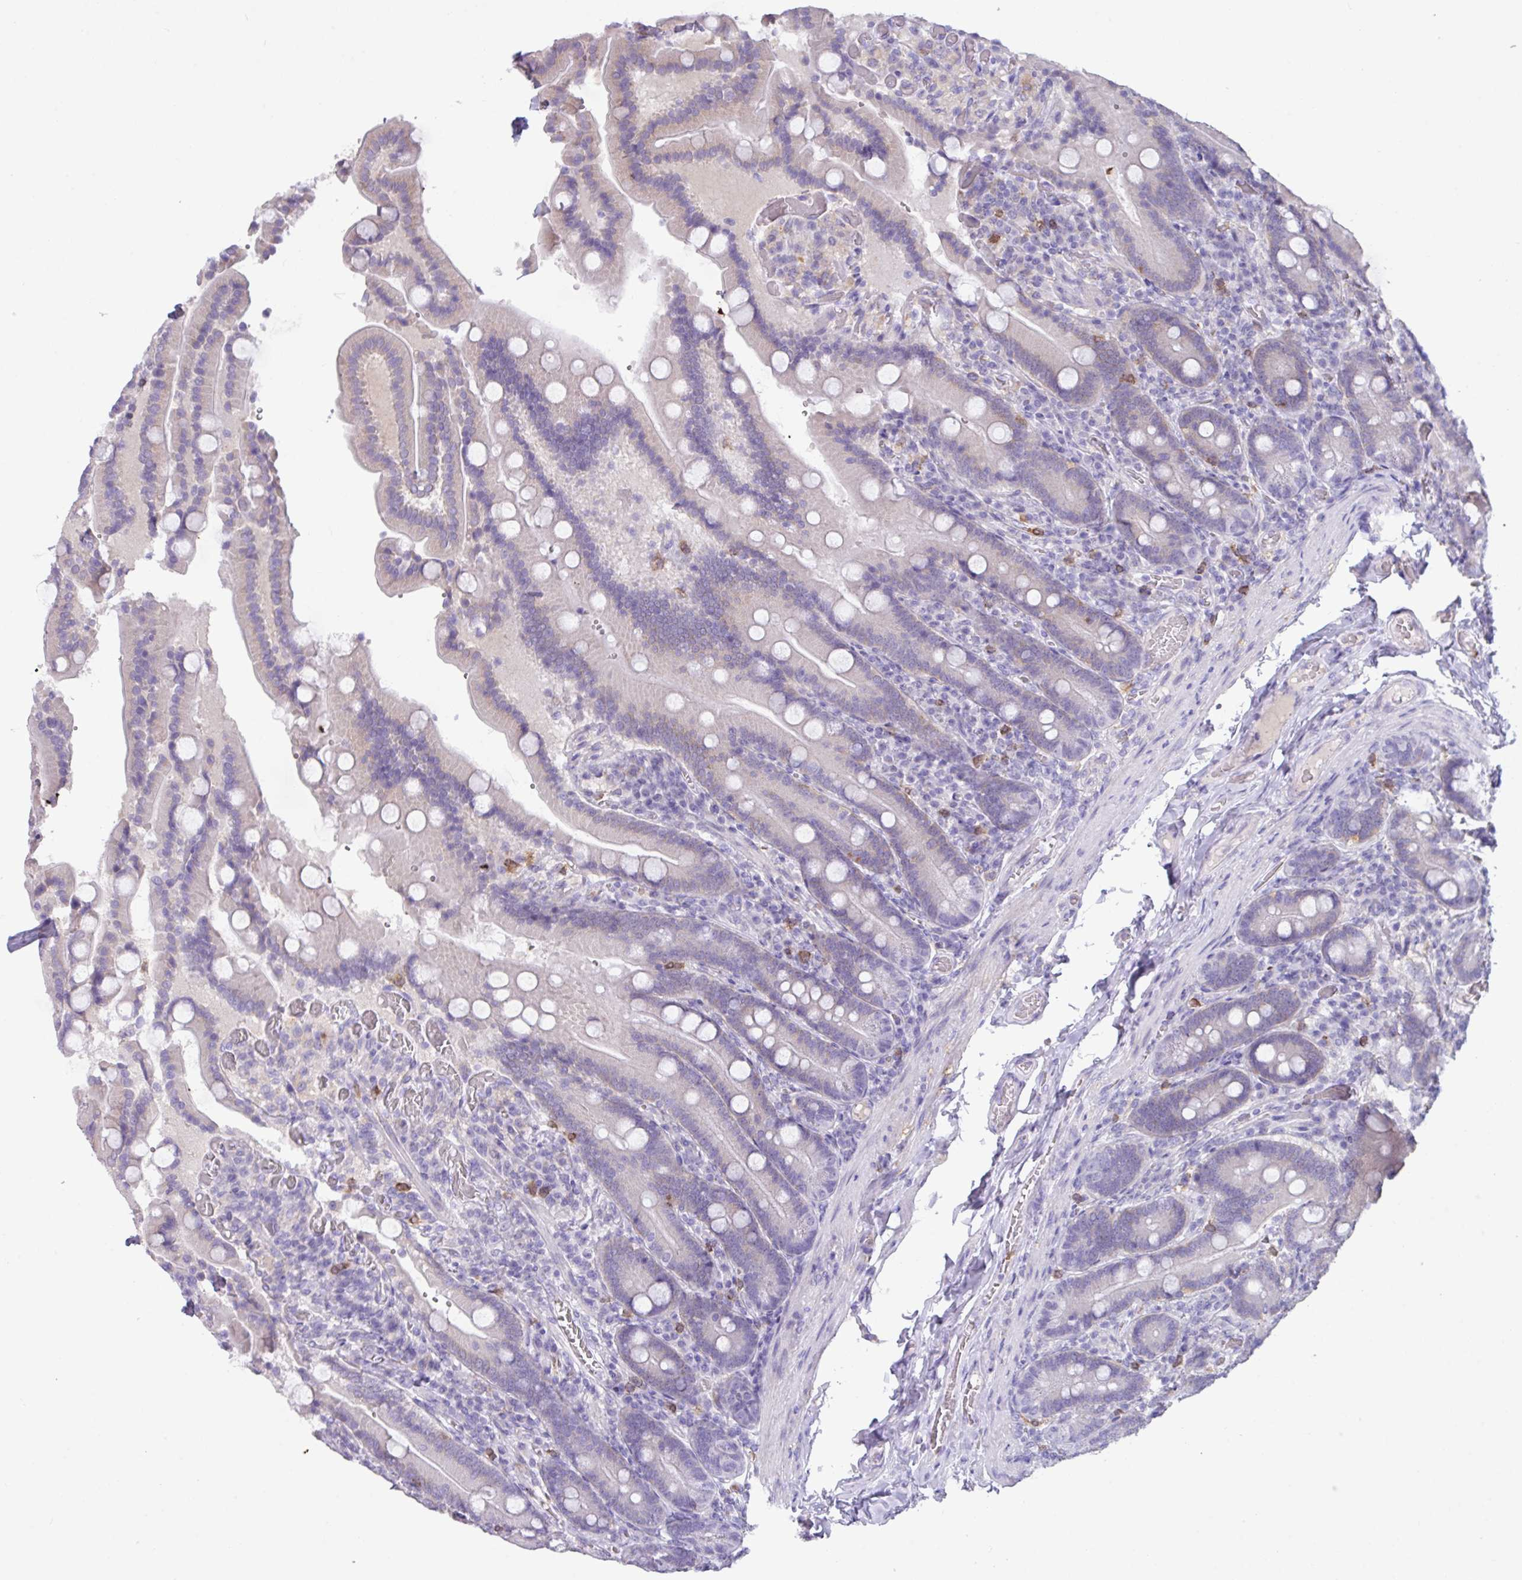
{"staining": {"intensity": "negative", "quantity": "none", "location": "none"}, "tissue": "duodenum", "cell_type": "Glandular cells", "image_type": "normal", "snomed": [{"axis": "morphology", "description": "Normal tissue, NOS"}, {"axis": "topography", "description": "Duodenum"}], "caption": "This histopathology image is of benign duodenum stained with immunohistochemistry to label a protein in brown with the nuclei are counter-stained blue. There is no positivity in glandular cells. (Immunohistochemistry (ihc), brightfield microscopy, high magnification).", "gene": "ZNF524", "patient": {"sex": "female", "age": 62}}